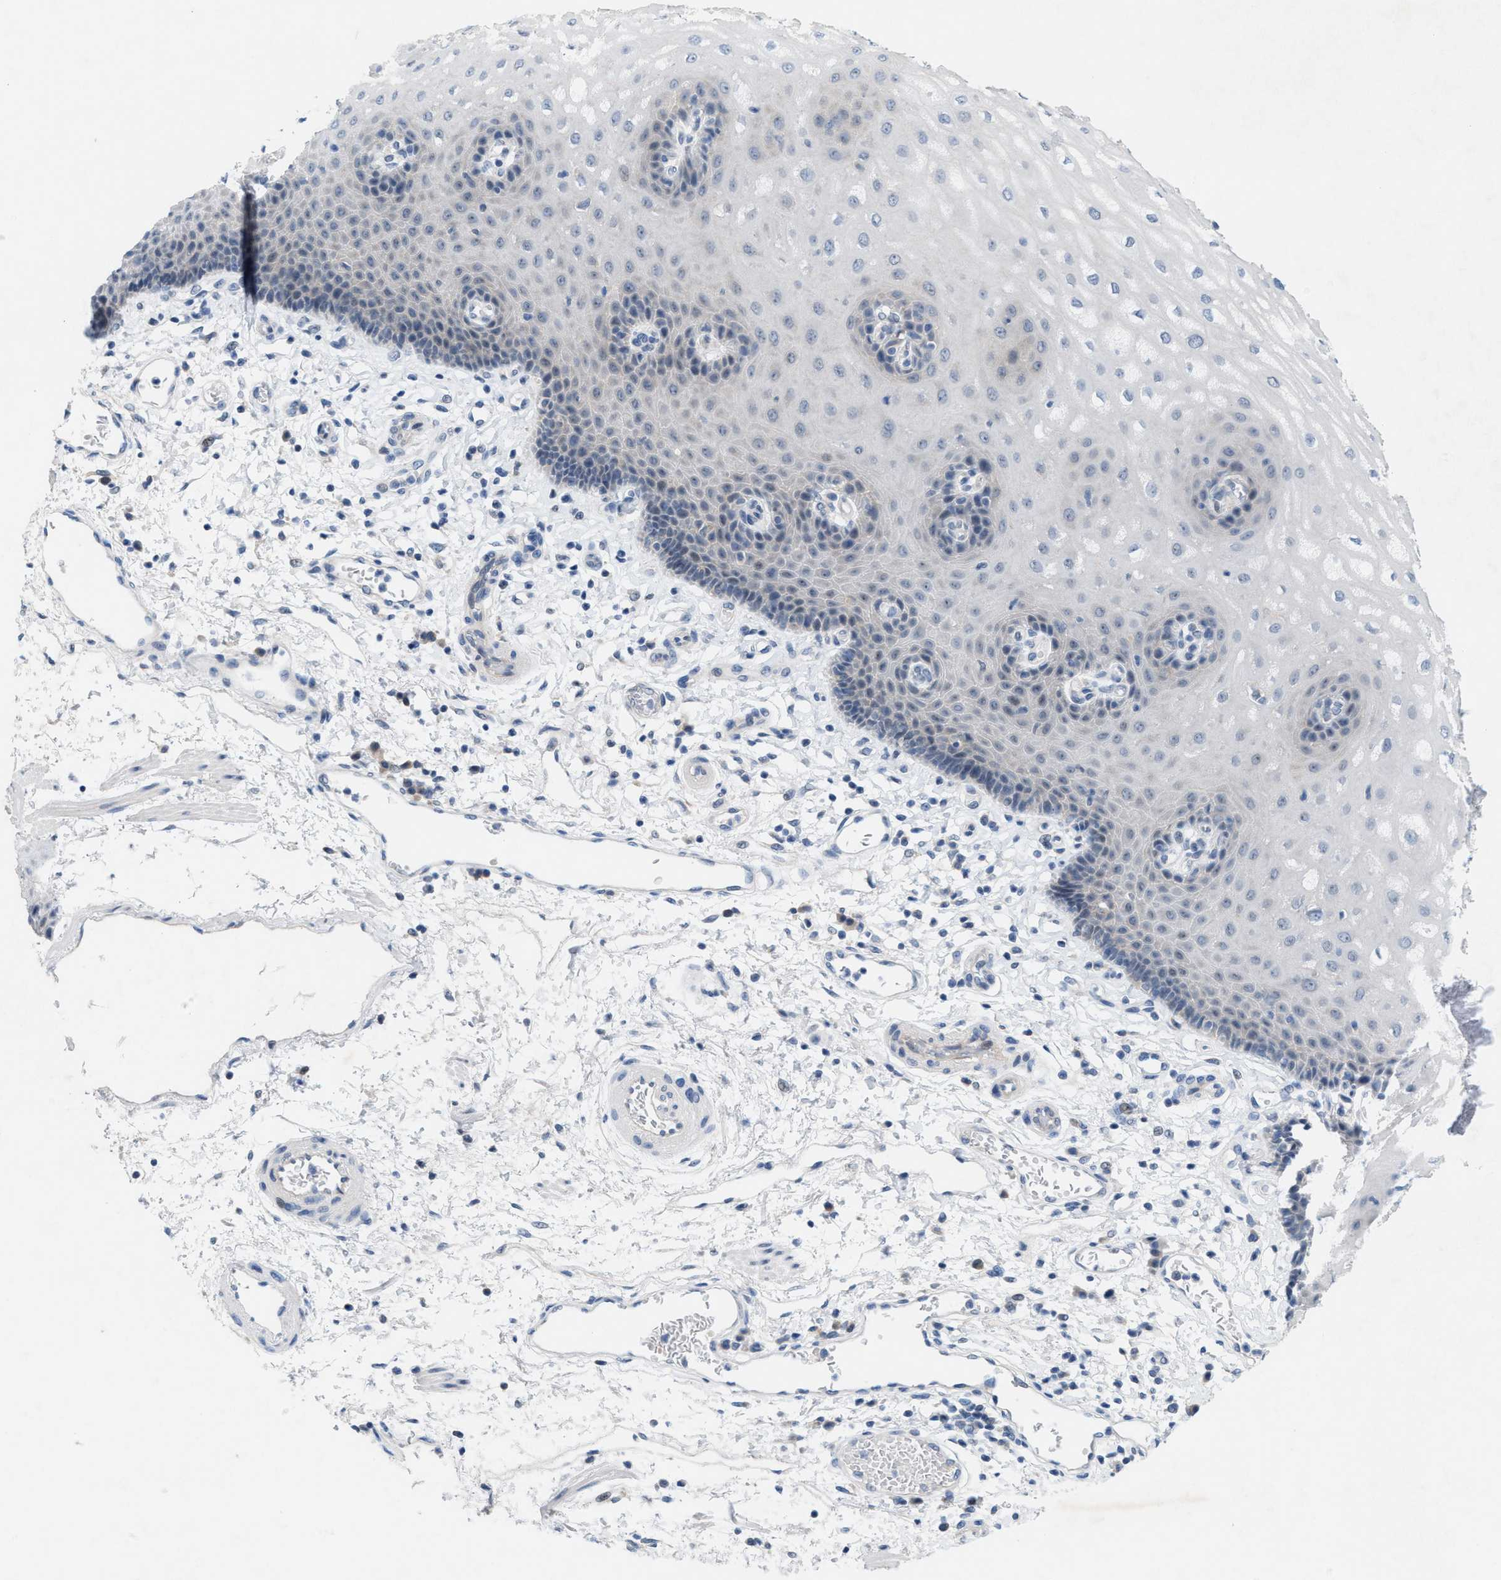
{"staining": {"intensity": "weak", "quantity": "<25%", "location": "cytoplasmic/membranous"}, "tissue": "esophagus", "cell_type": "Squamous epithelial cells", "image_type": "normal", "snomed": [{"axis": "morphology", "description": "Normal tissue, NOS"}, {"axis": "topography", "description": "Esophagus"}], "caption": "Image shows no significant protein positivity in squamous epithelial cells of benign esophagus.", "gene": "WIPI2", "patient": {"sex": "male", "age": 54}}